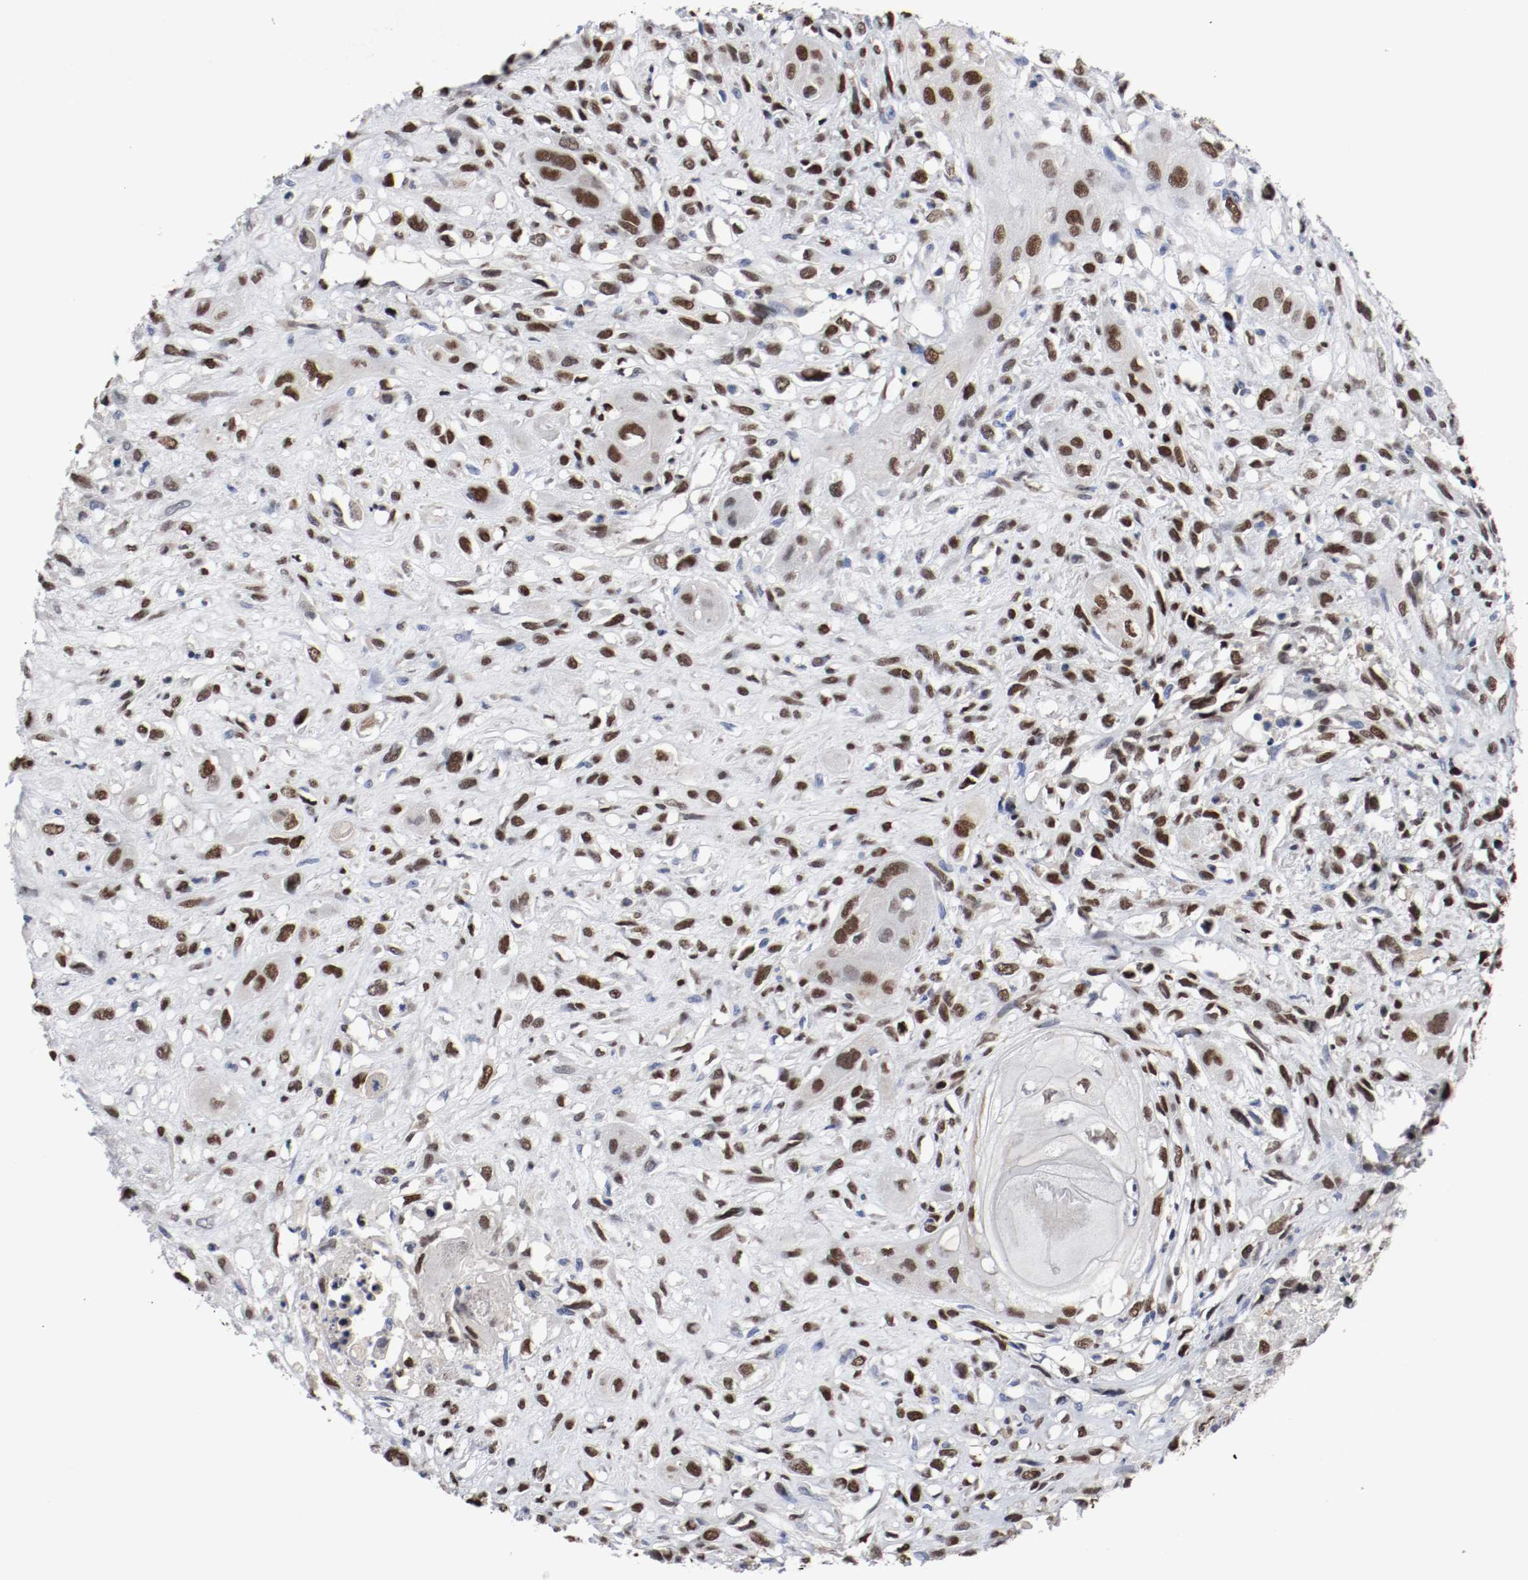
{"staining": {"intensity": "strong", "quantity": ">75%", "location": "nuclear"}, "tissue": "head and neck cancer", "cell_type": "Tumor cells", "image_type": "cancer", "snomed": [{"axis": "morphology", "description": "Necrosis, NOS"}, {"axis": "morphology", "description": "Neoplasm, malignant, NOS"}, {"axis": "topography", "description": "Salivary gland"}, {"axis": "topography", "description": "Head-Neck"}], "caption": "This histopathology image demonstrates IHC staining of human malignant neoplasm (head and neck), with high strong nuclear staining in about >75% of tumor cells.", "gene": "MCM6", "patient": {"sex": "male", "age": 43}}